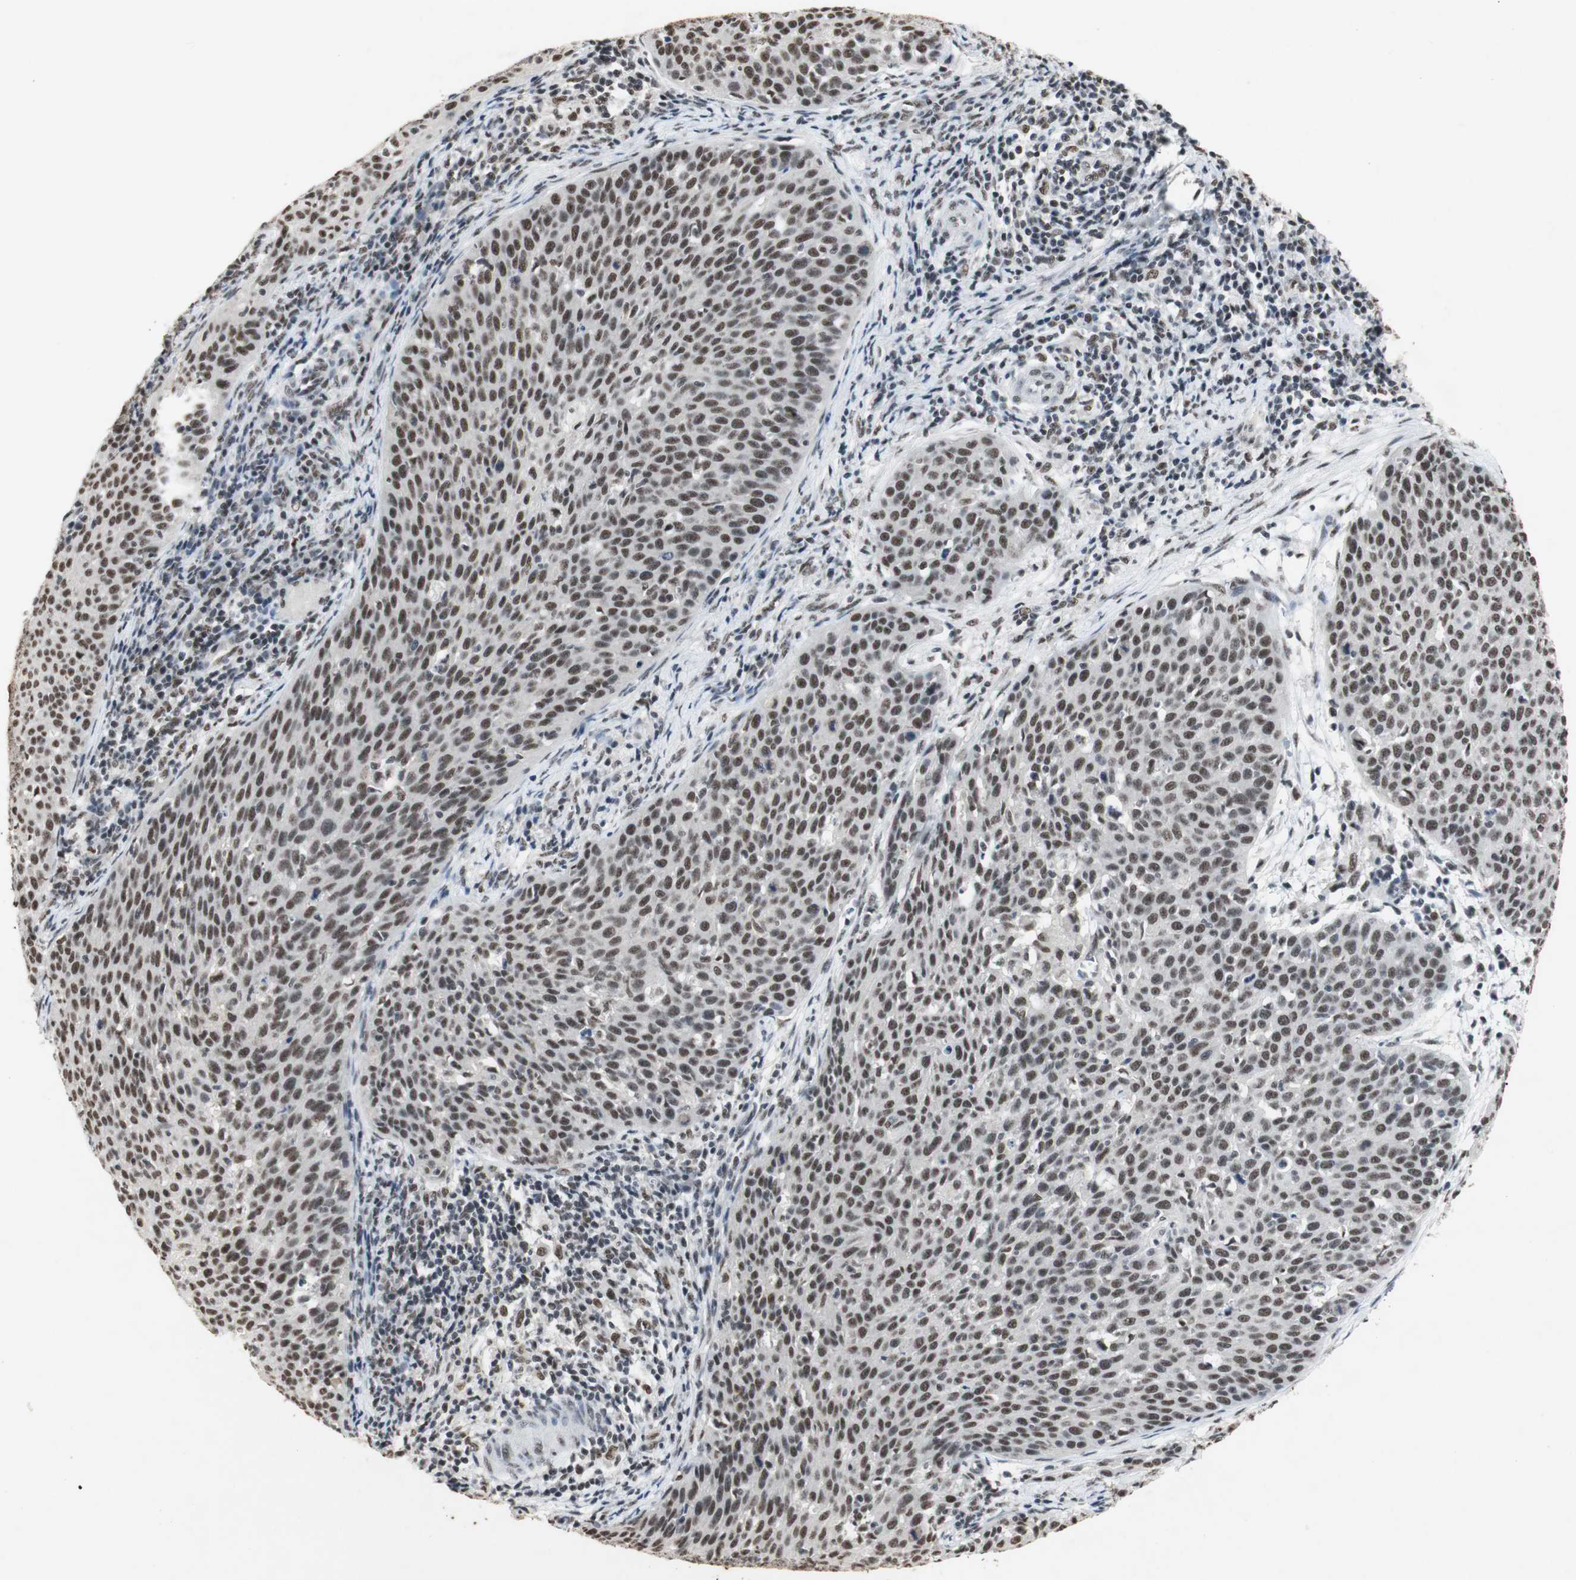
{"staining": {"intensity": "moderate", "quantity": ">75%", "location": "nuclear"}, "tissue": "cervical cancer", "cell_type": "Tumor cells", "image_type": "cancer", "snomed": [{"axis": "morphology", "description": "Squamous cell carcinoma, NOS"}, {"axis": "topography", "description": "Cervix"}], "caption": "DAB (3,3'-diaminobenzidine) immunohistochemical staining of cervical squamous cell carcinoma shows moderate nuclear protein positivity in about >75% of tumor cells.", "gene": "SNRPB", "patient": {"sex": "female", "age": 38}}